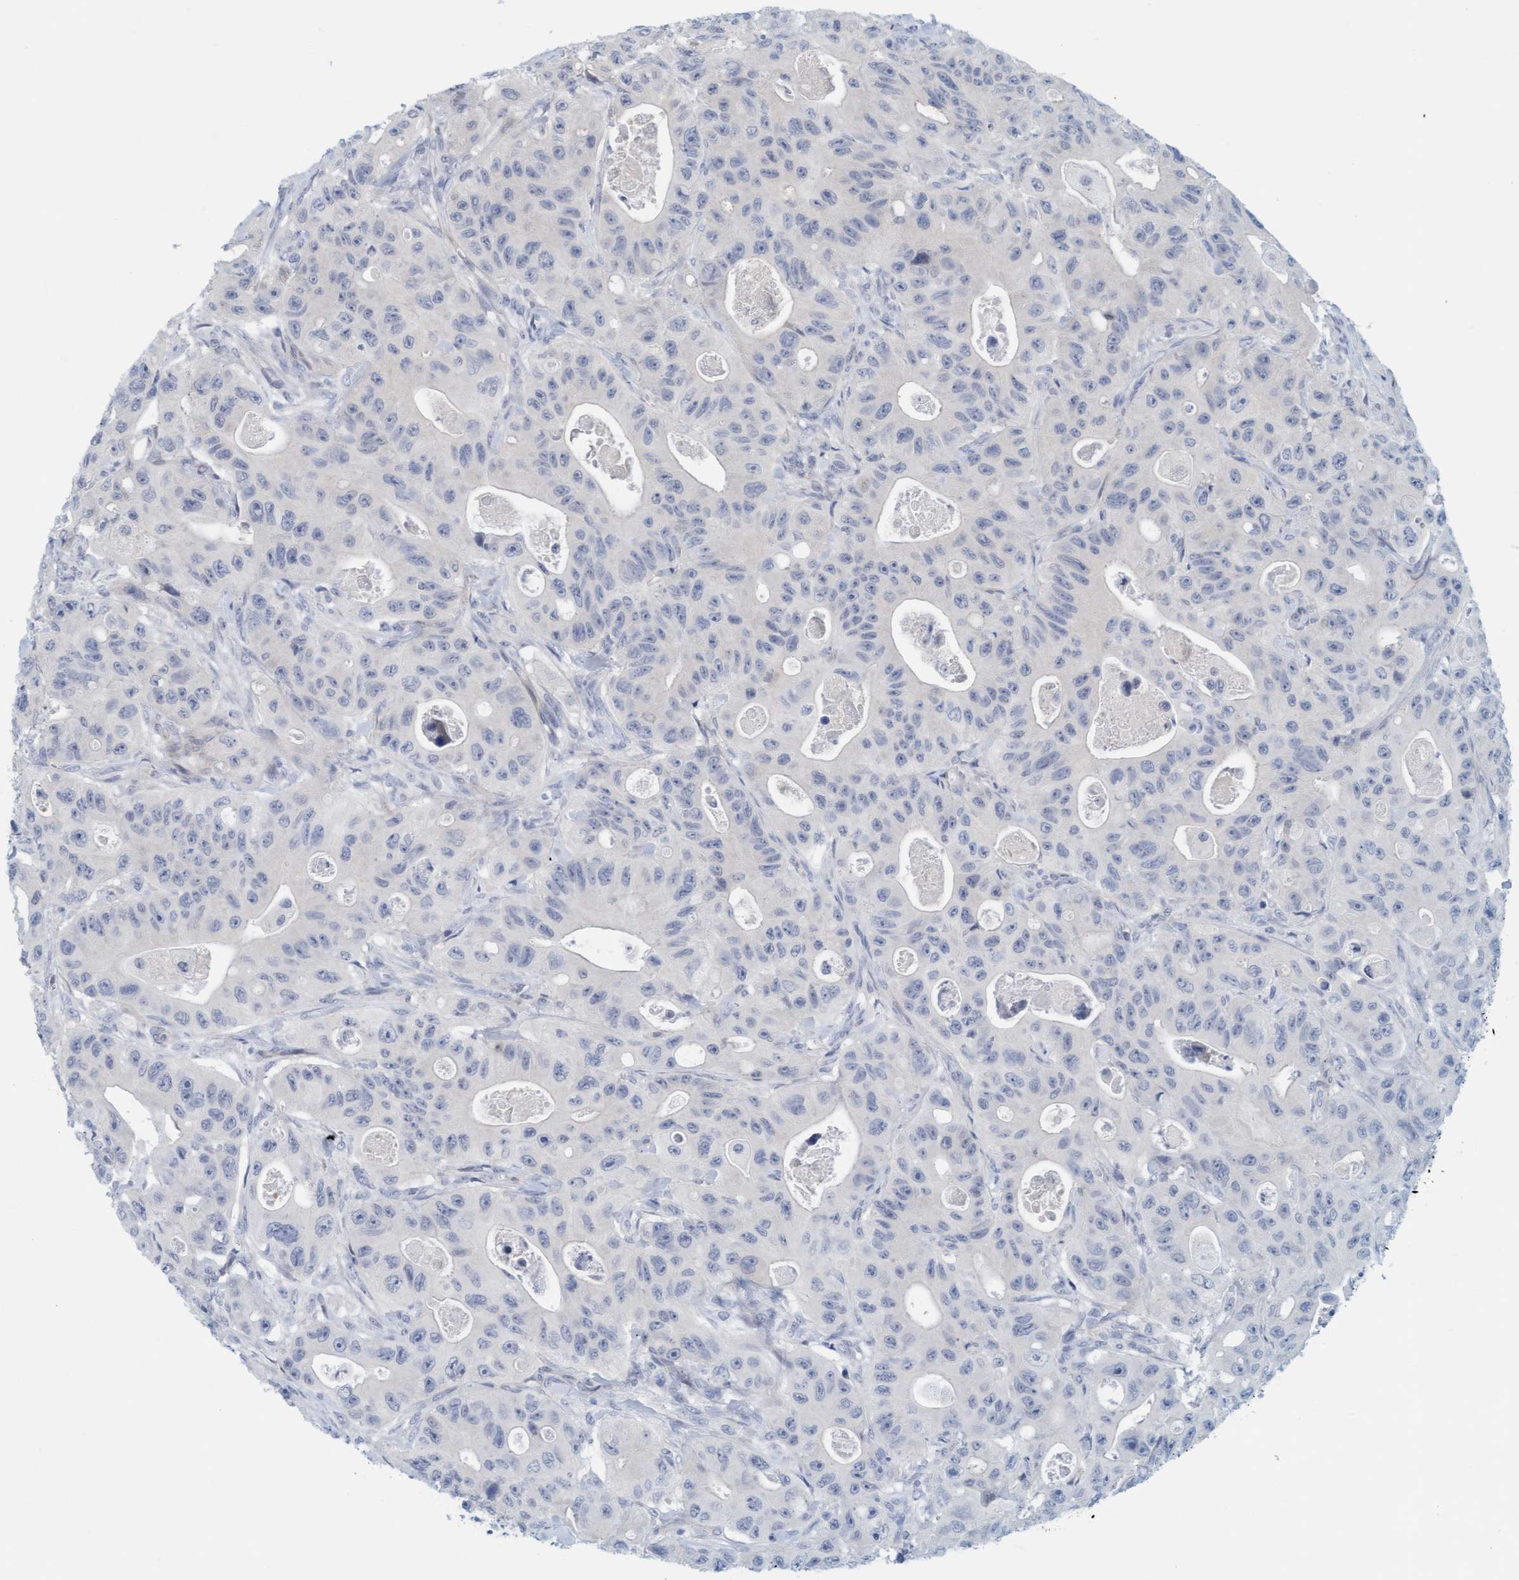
{"staining": {"intensity": "negative", "quantity": "none", "location": "none"}, "tissue": "colorectal cancer", "cell_type": "Tumor cells", "image_type": "cancer", "snomed": [{"axis": "morphology", "description": "Adenocarcinoma, NOS"}, {"axis": "topography", "description": "Colon"}], "caption": "Immunohistochemical staining of colorectal cancer demonstrates no significant staining in tumor cells.", "gene": "TSTD2", "patient": {"sex": "female", "age": 46}}